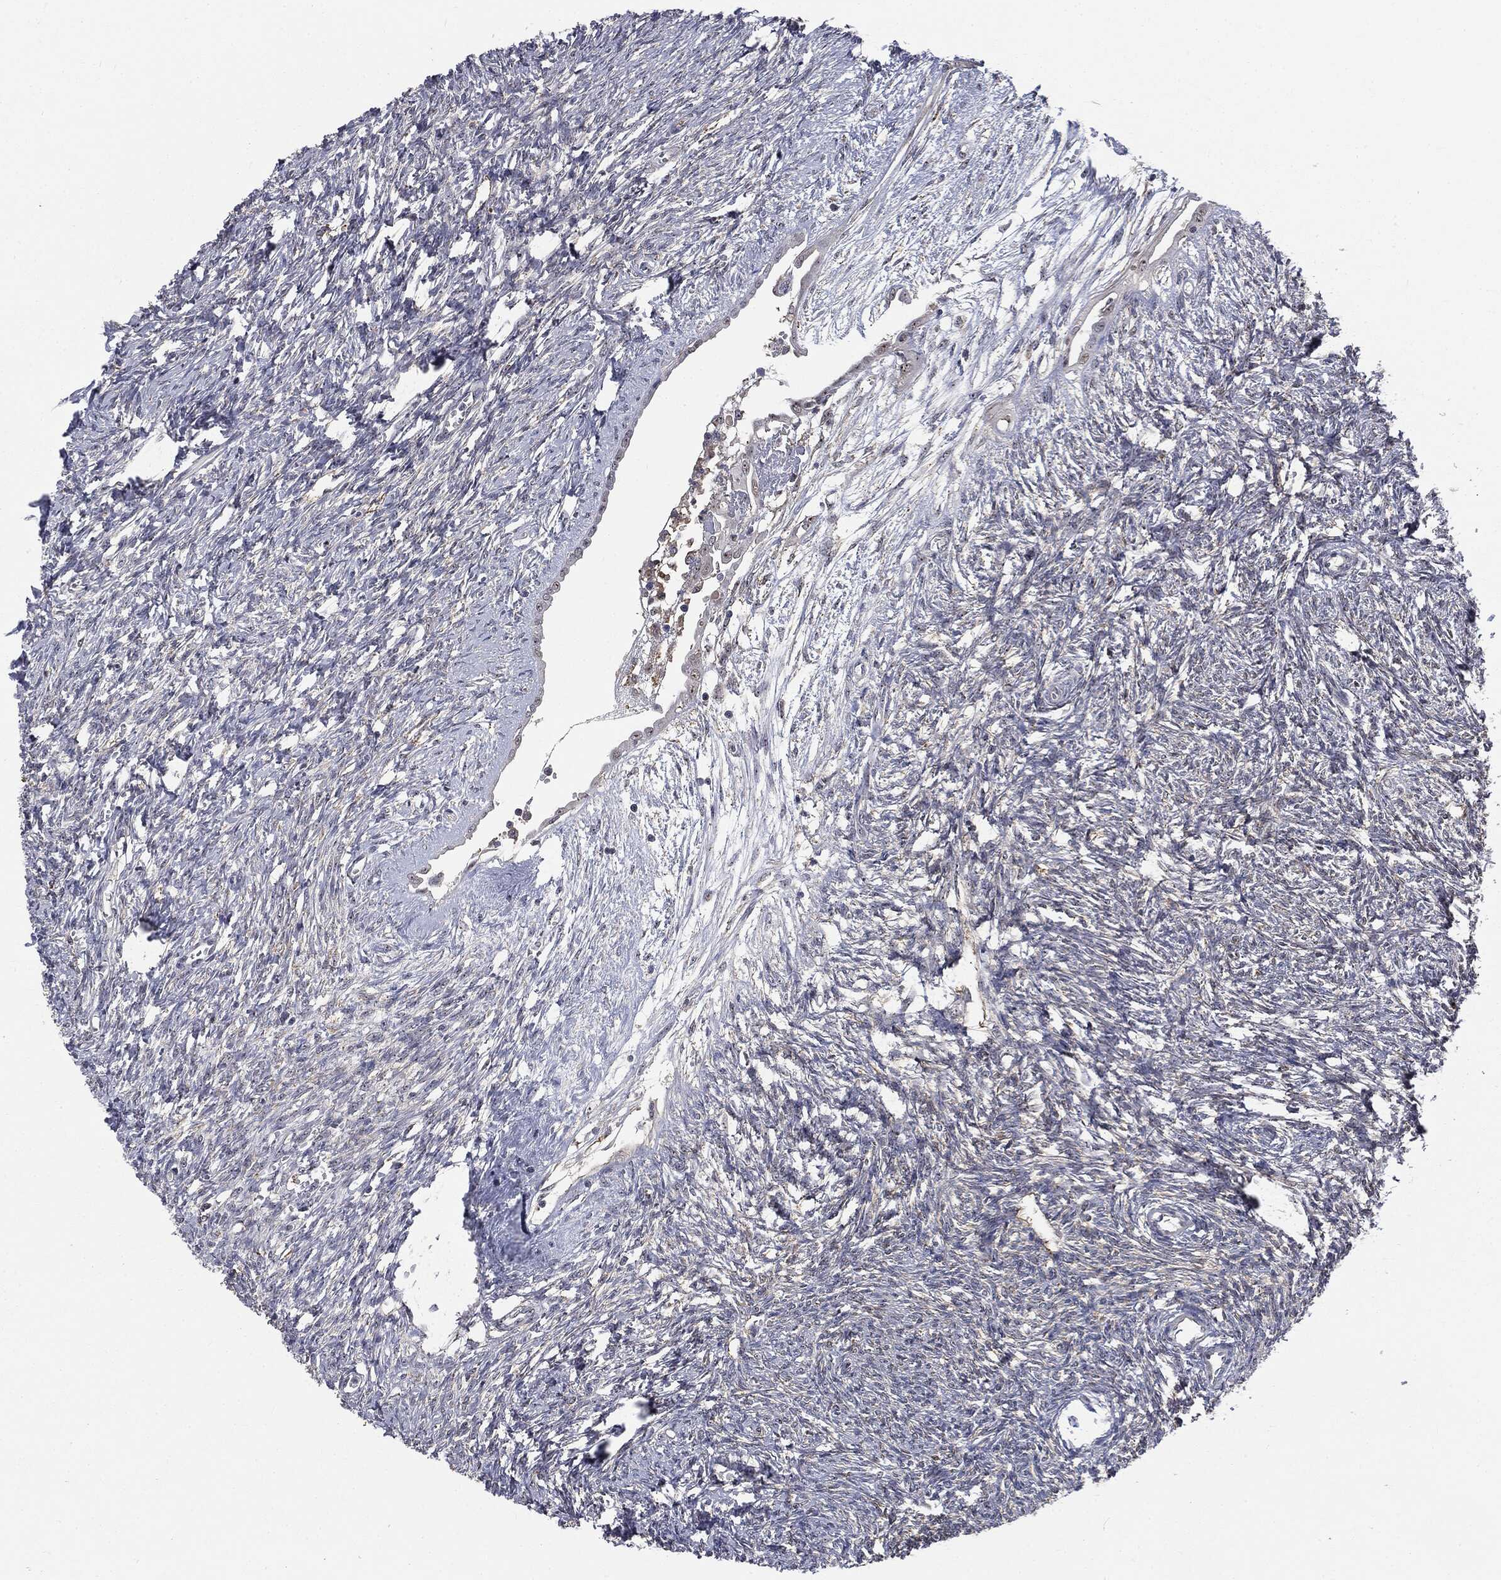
{"staining": {"intensity": "weak", "quantity": "25%-75%", "location": "cytoplasmic/membranous,nuclear"}, "tissue": "ovary", "cell_type": "Follicle cells", "image_type": "normal", "snomed": [{"axis": "morphology", "description": "Normal tissue, NOS"}, {"axis": "topography", "description": "Fallopian tube"}, {"axis": "topography", "description": "Ovary"}], "caption": "The immunohistochemical stain highlights weak cytoplasmic/membranous,nuclear staining in follicle cells of benign ovary. Using DAB (3,3'-diaminobenzidine) (brown) and hematoxylin (blue) stains, captured at high magnification using brightfield microscopy.", "gene": "TRMT1L", "patient": {"sex": "female", "age": 33}}